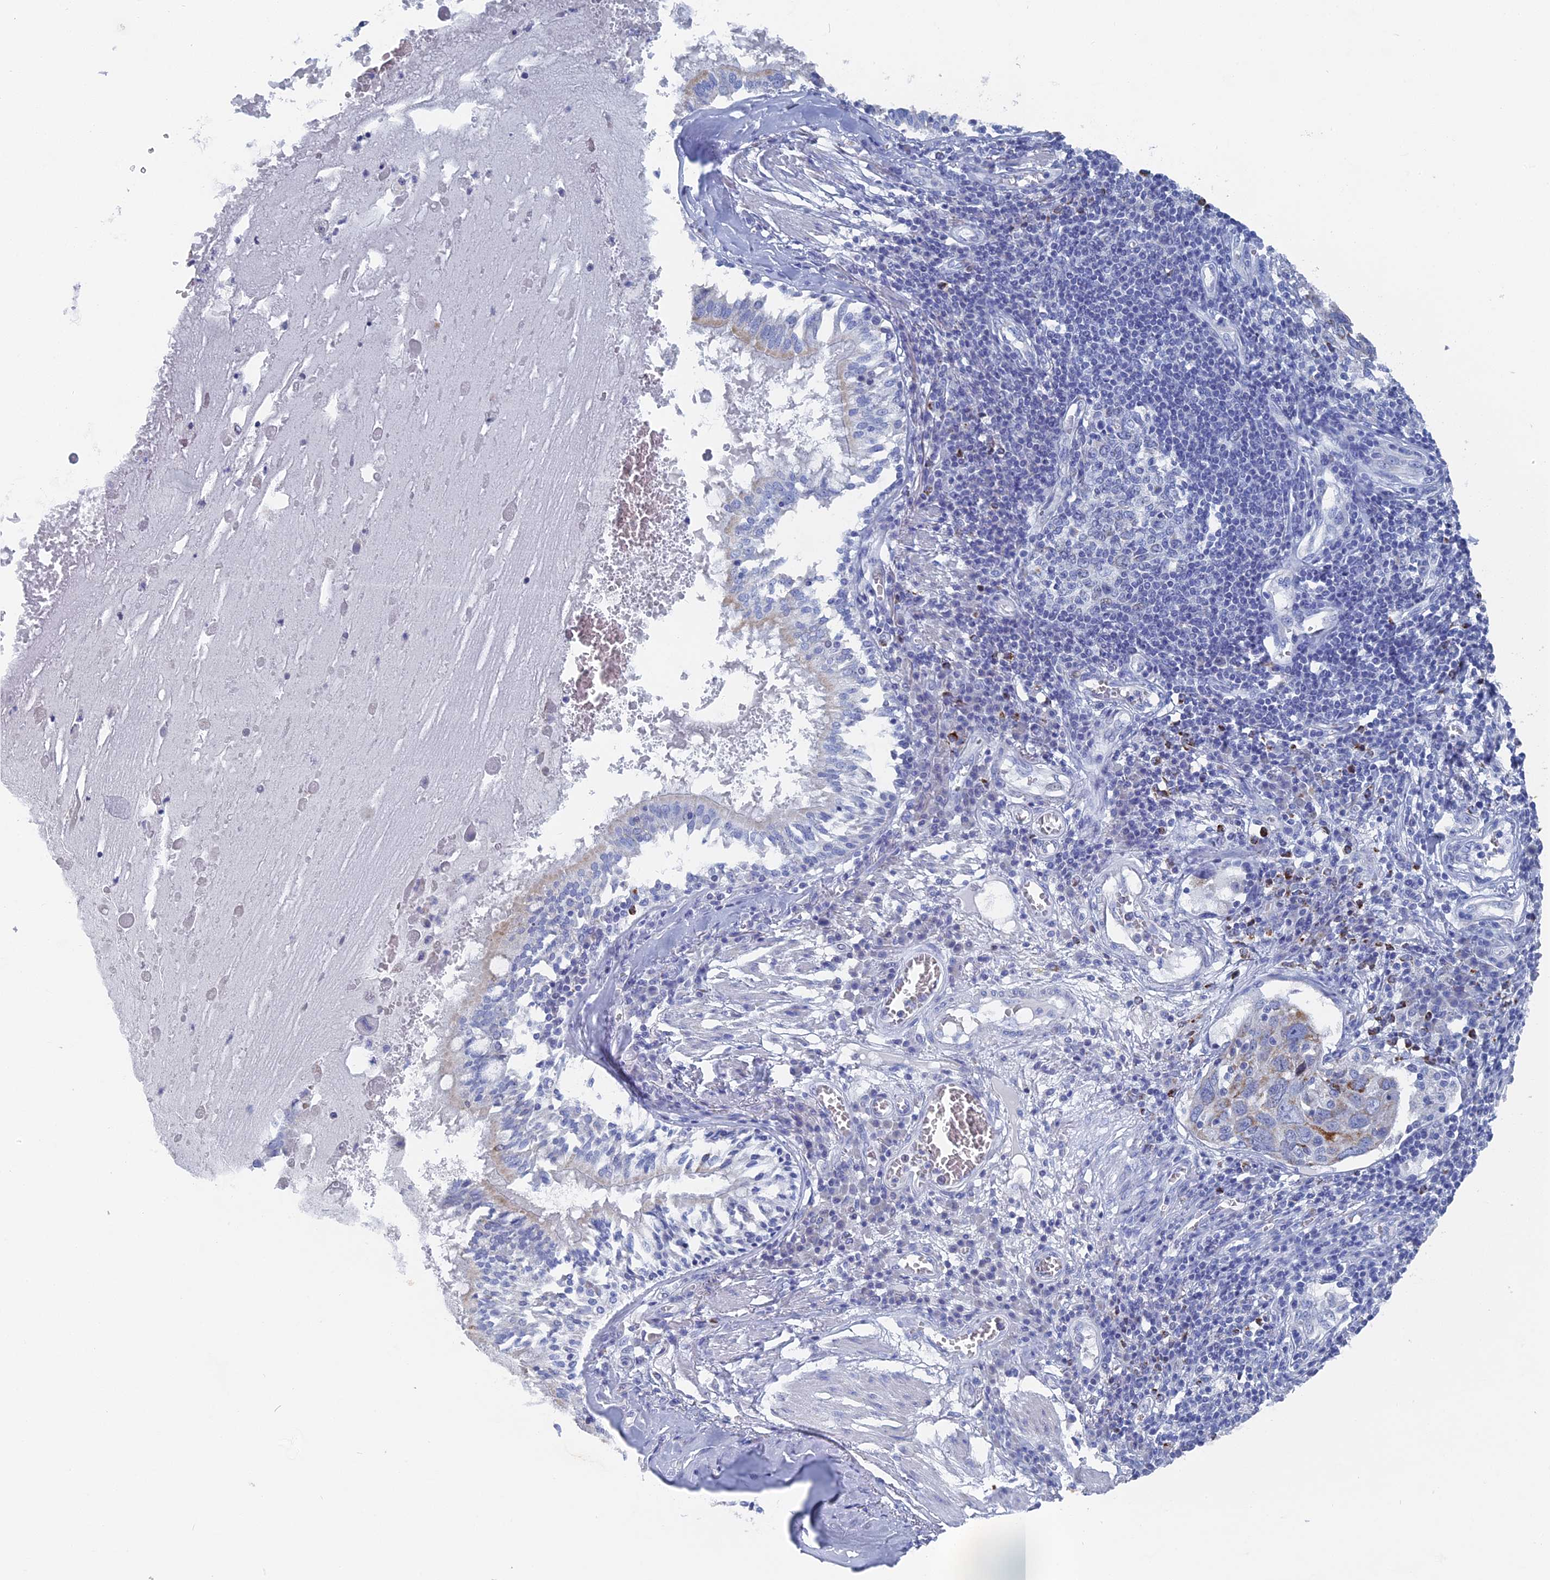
{"staining": {"intensity": "negative", "quantity": "none", "location": "none"}, "tissue": "lung cancer", "cell_type": "Tumor cells", "image_type": "cancer", "snomed": [{"axis": "morphology", "description": "Squamous cell carcinoma, NOS"}, {"axis": "topography", "description": "Lung"}], "caption": "IHC of lung cancer shows no expression in tumor cells.", "gene": "HIGD1A", "patient": {"sex": "male", "age": 65}}